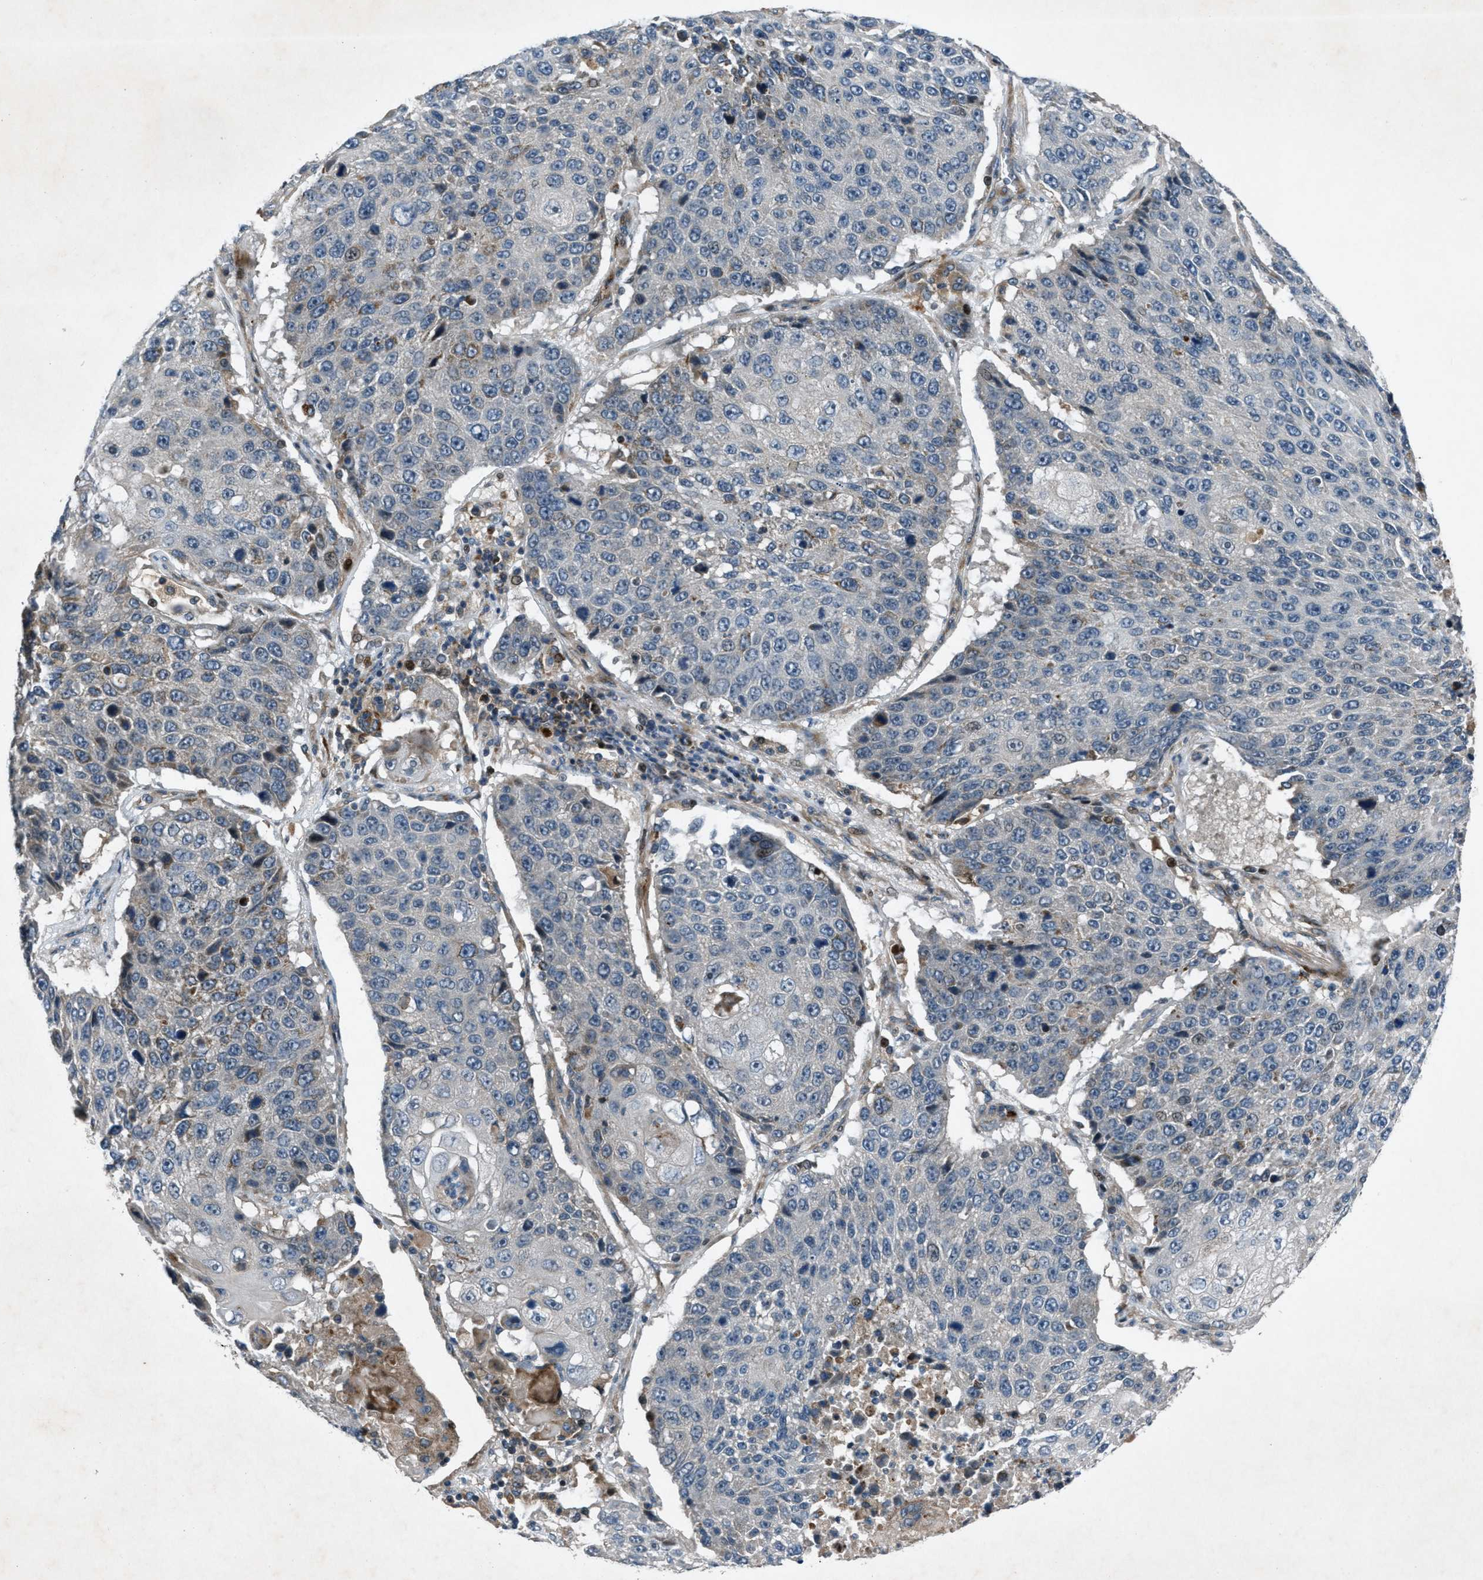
{"staining": {"intensity": "negative", "quantity": "none", "location": "none"}, "tissue": "lung cancer", "cell_type": "Tumor cells", "image_type": "cancer", "snomed": [{"axis": "morphology", "description": "Squamous cell carcinoma, NOS"}, {"axis": "topography", "description": "Lung"}], "caption": "A high-resolution image shows IHC staining of squamous cell carcinoma (lung), which displays no significant staining in tumor cells. (DAB immunohistochemistry (IHC) with hematoxylin counter stain).", "gene": "CLEC2D", "patient": {"sex": "male", "age": 61}}